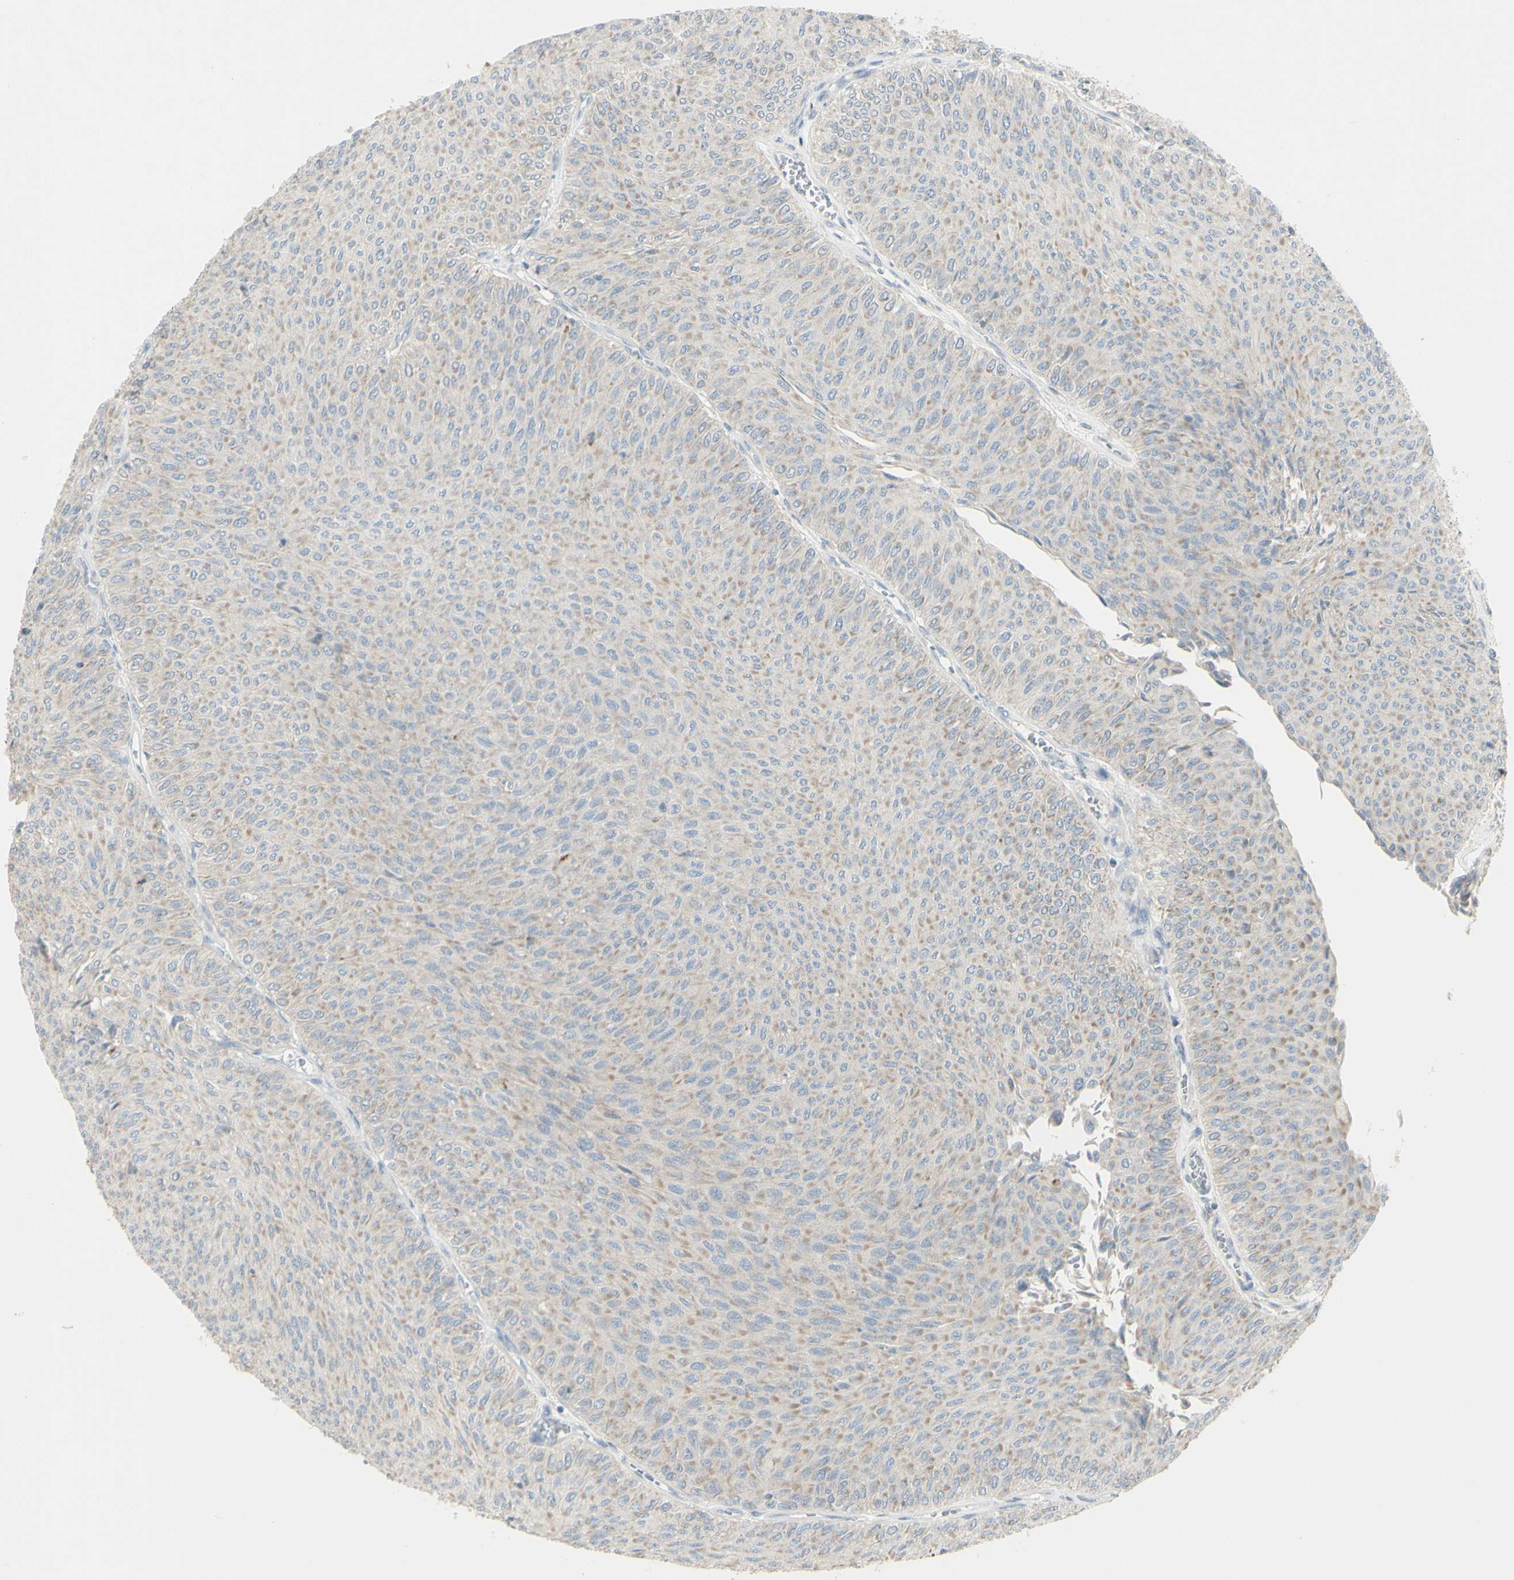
{"staining": {"intensity": "weak", "quantity": "<25%", "location": "cytoplasmic/membranous"}, "tissue": "urothelial cancer", "cell_type": "Tumor cells", "image_type": "cancer", "snomed": [{"axis": "morphology", "description": "Urothelial carcinoma, Low grade"}, {"axis": "topography", "description": "Urinary bladder"}], "caption": "Protein analysis of urothelial cancer demonstrates no significant expression in tumor cells.", "gene": "CNTNAP1", "patient": {"sex": "male", "age": 78}}